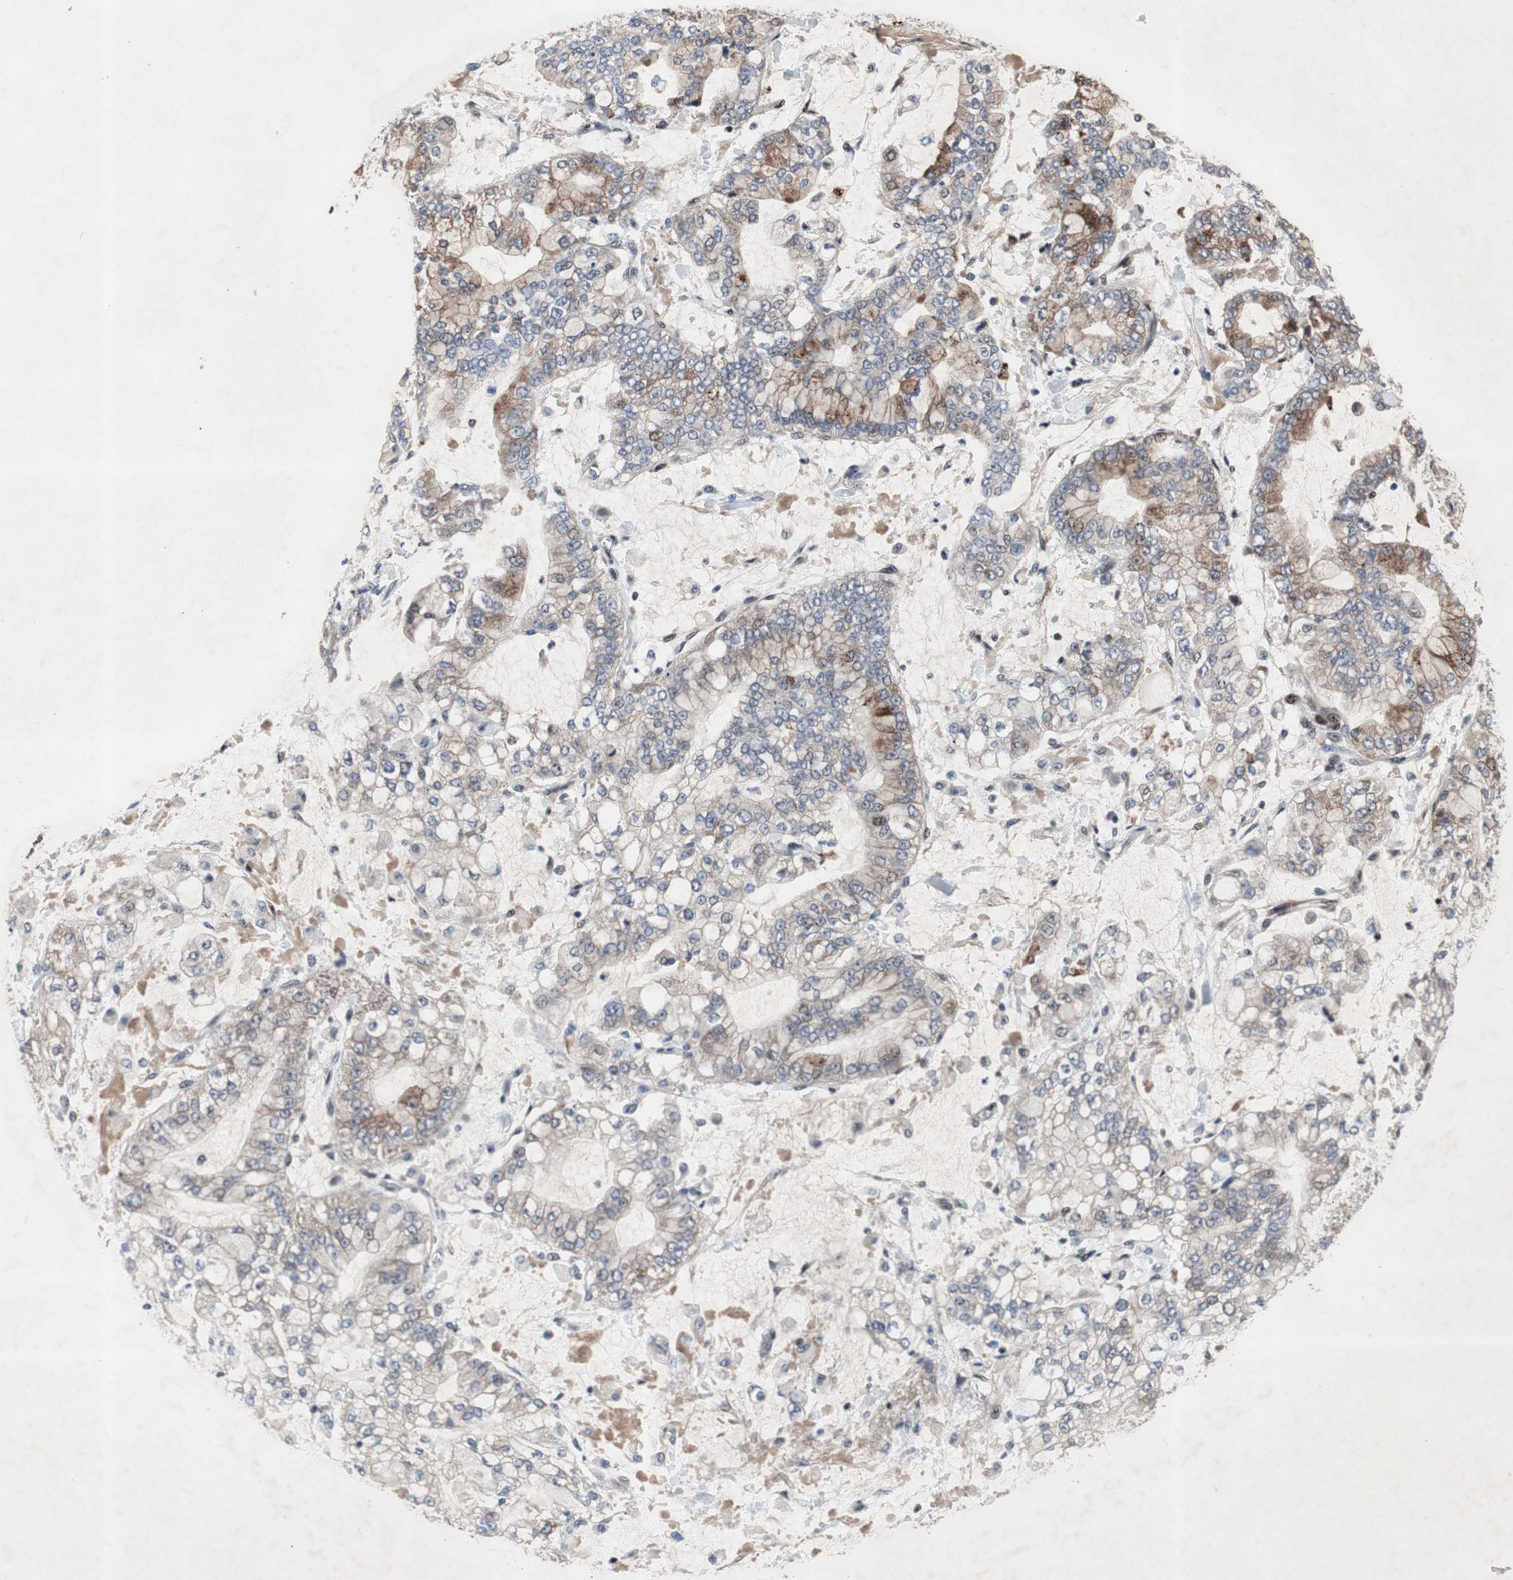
{"staining": {"intensity": "moderate", "quantity": "<25%", "location": "cytoplasmic/membranous,nuclear"}, "tissue": "stomach cancer", "cell_type": "Tumor cells", "image_type": "cancer", "snomed": [{"axis": "morphology", "description": "Normal tissue, NOS"}, {"axis": "morphology", "description": "Adenocarcinoma, NOS"}, {"axis": "topography", "description": "Stomach, upper"}, {"axis": "topography", "description": "Stomach"}], "caption": "The histopathology image shows staining of stomach adenocarcinoma, revealing moderate cytoplasmic/membranous and nuclear protein expression (brown color) within tumor cells.", "gene": "SOX7", "patient": {"sex": "male", "age": 76}}